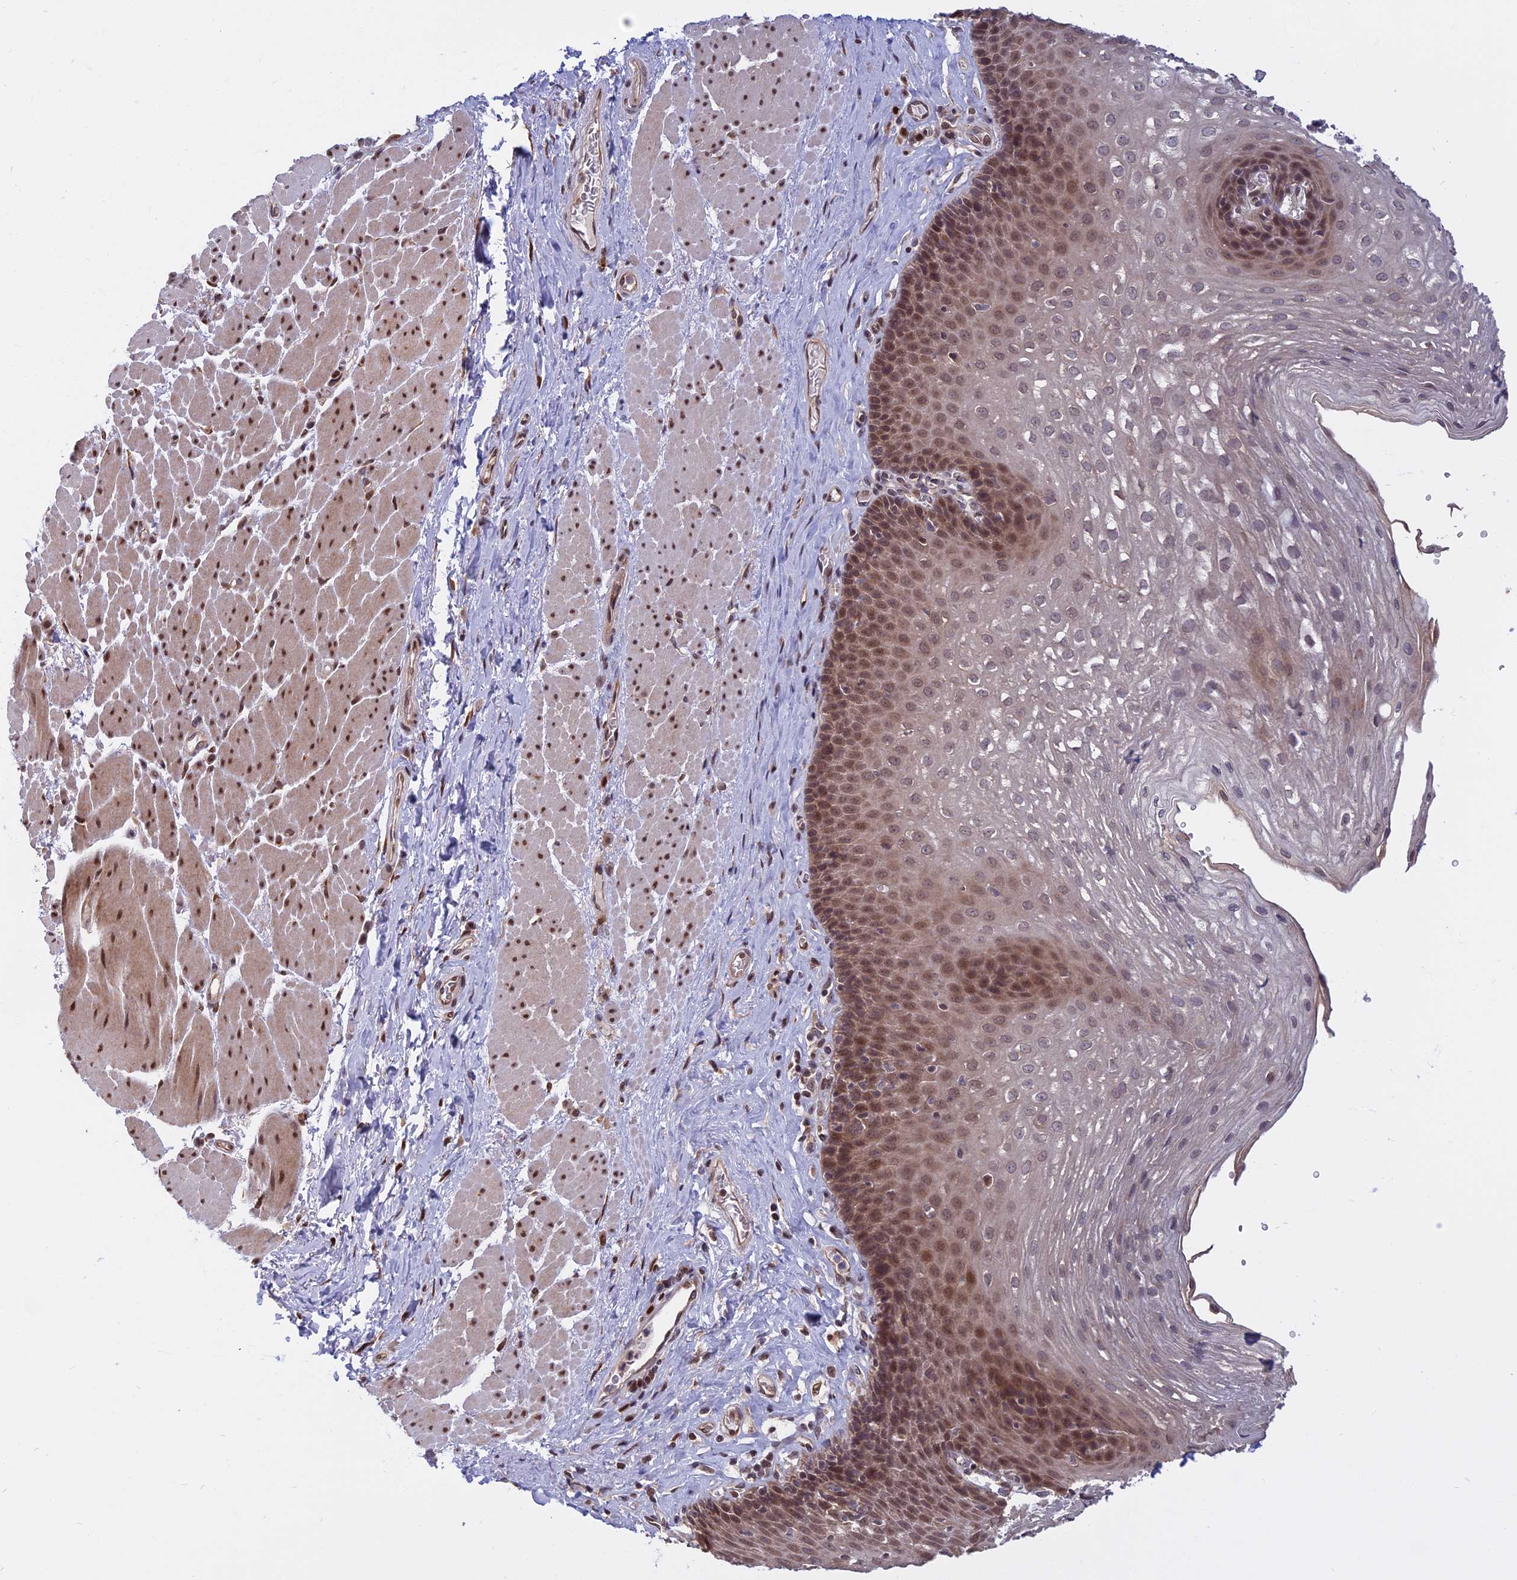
{"staining": {"intensity": "moderate", "quantity": ">75%", "location": "nuclear"}, "tissue": "esophagus", "cell_type": "Squamous epithelial cells", "image_type": "normal", "snomed": [{"axis": "morphology", "description": "Normal tissue, NOS"}, {"axis": "topography", "description": "Esophagus"}], "caption": "A histopathology image of esophagus stained for a protein demonstrates moderate nuclear brown staining in squamous epithelial cells.", "gene": "CCDC113", "patient": {"sex": "female", "age": 66}}